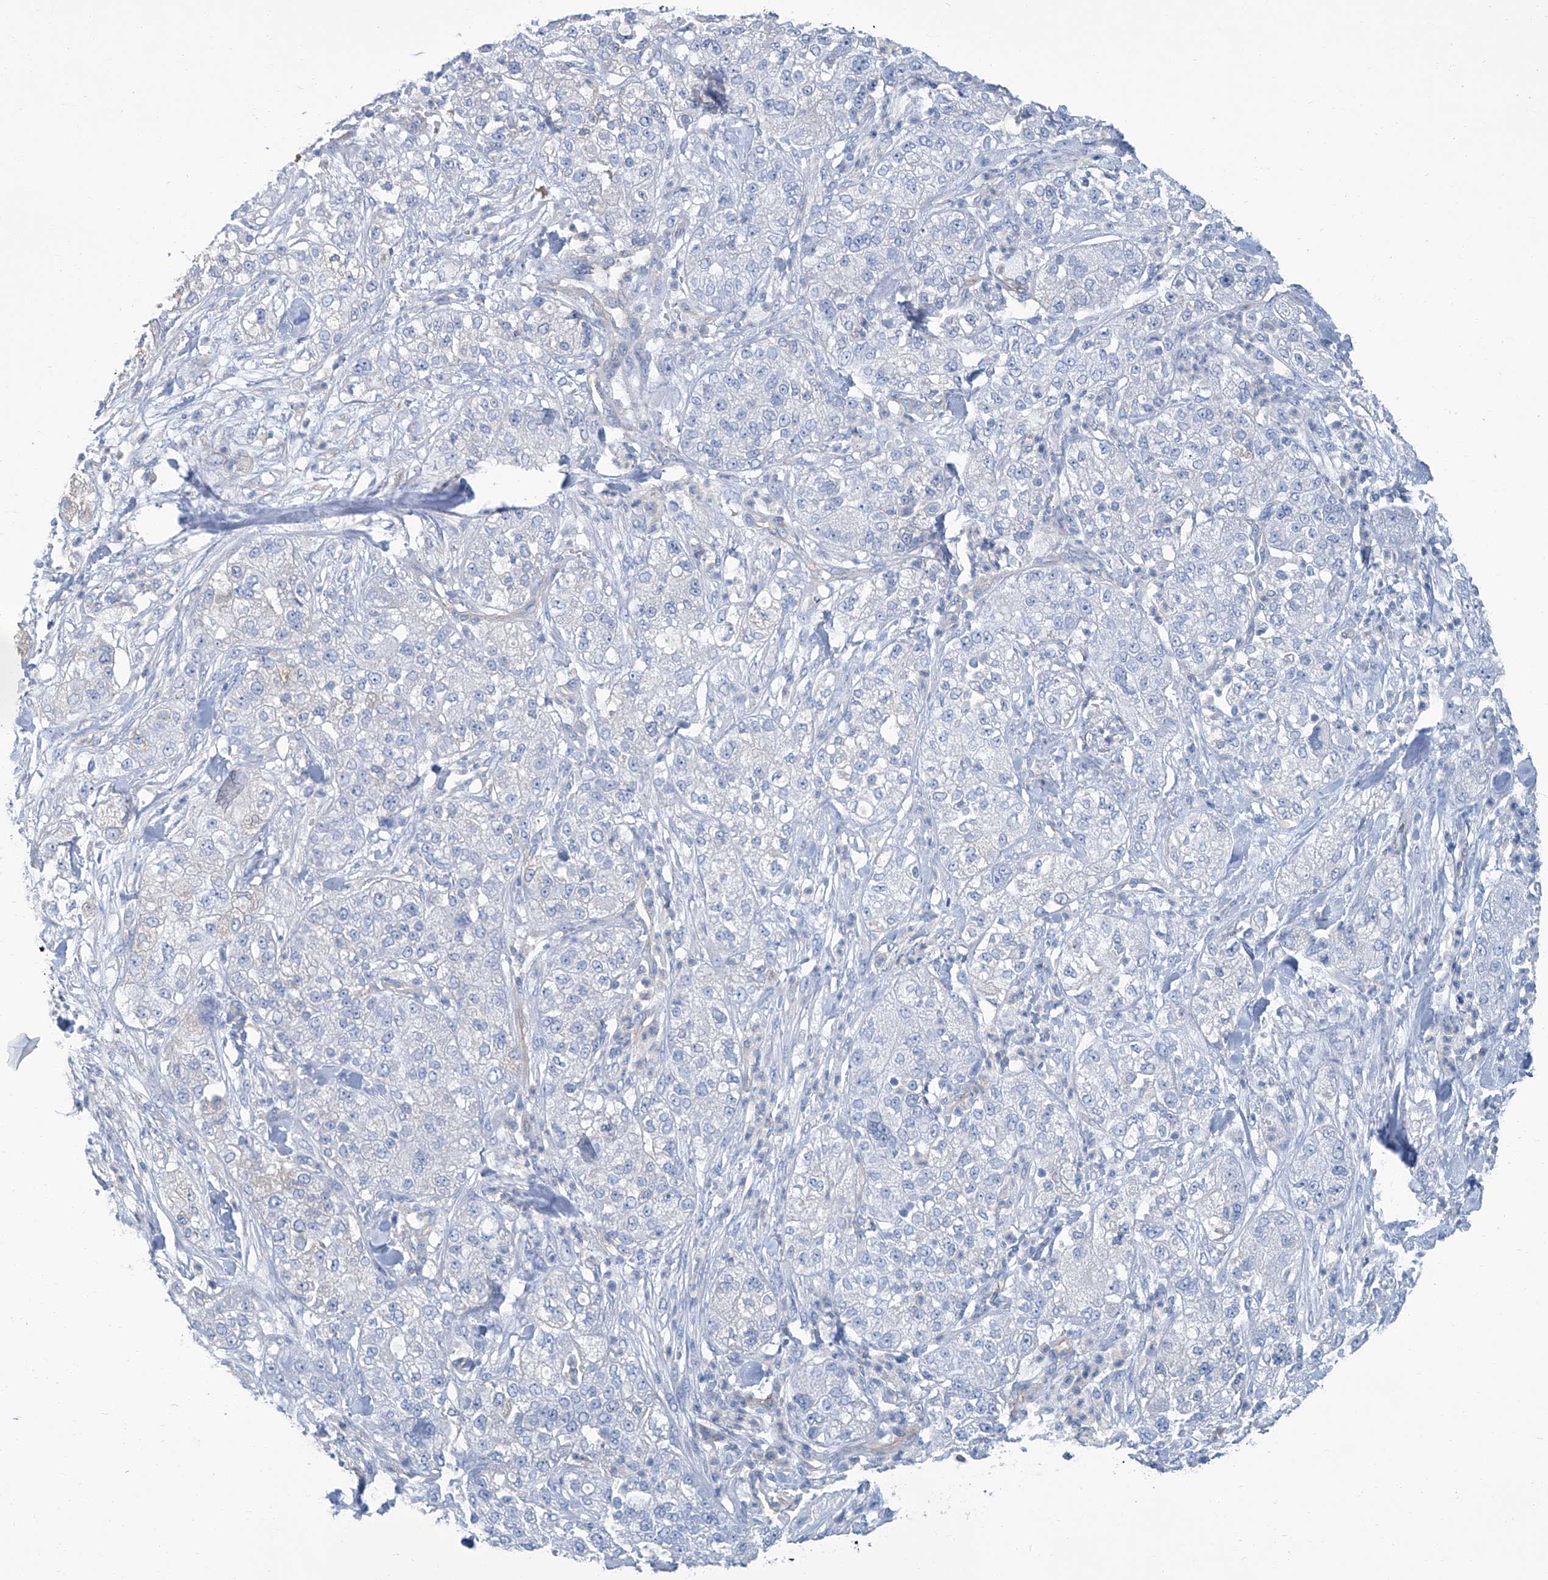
{"staining": {"intensity": "negative", "quantity": "none", "location": "none"}, "tissue": "pancreatic cancer", "cell_type": "Tumor cells", "image_type": "cancer", "snomed": [{"axis": "morphology", "description": "Adenocarcinoma, NOS"}, {"axis": "topography", "description": "Pancreas"}], "caption": "The photomicrograph displays no staining of tumor cells in adenocarcinoma (pancreatic).", "gene": "PFKL", "patient": {"sex": "female", "age": 78}}